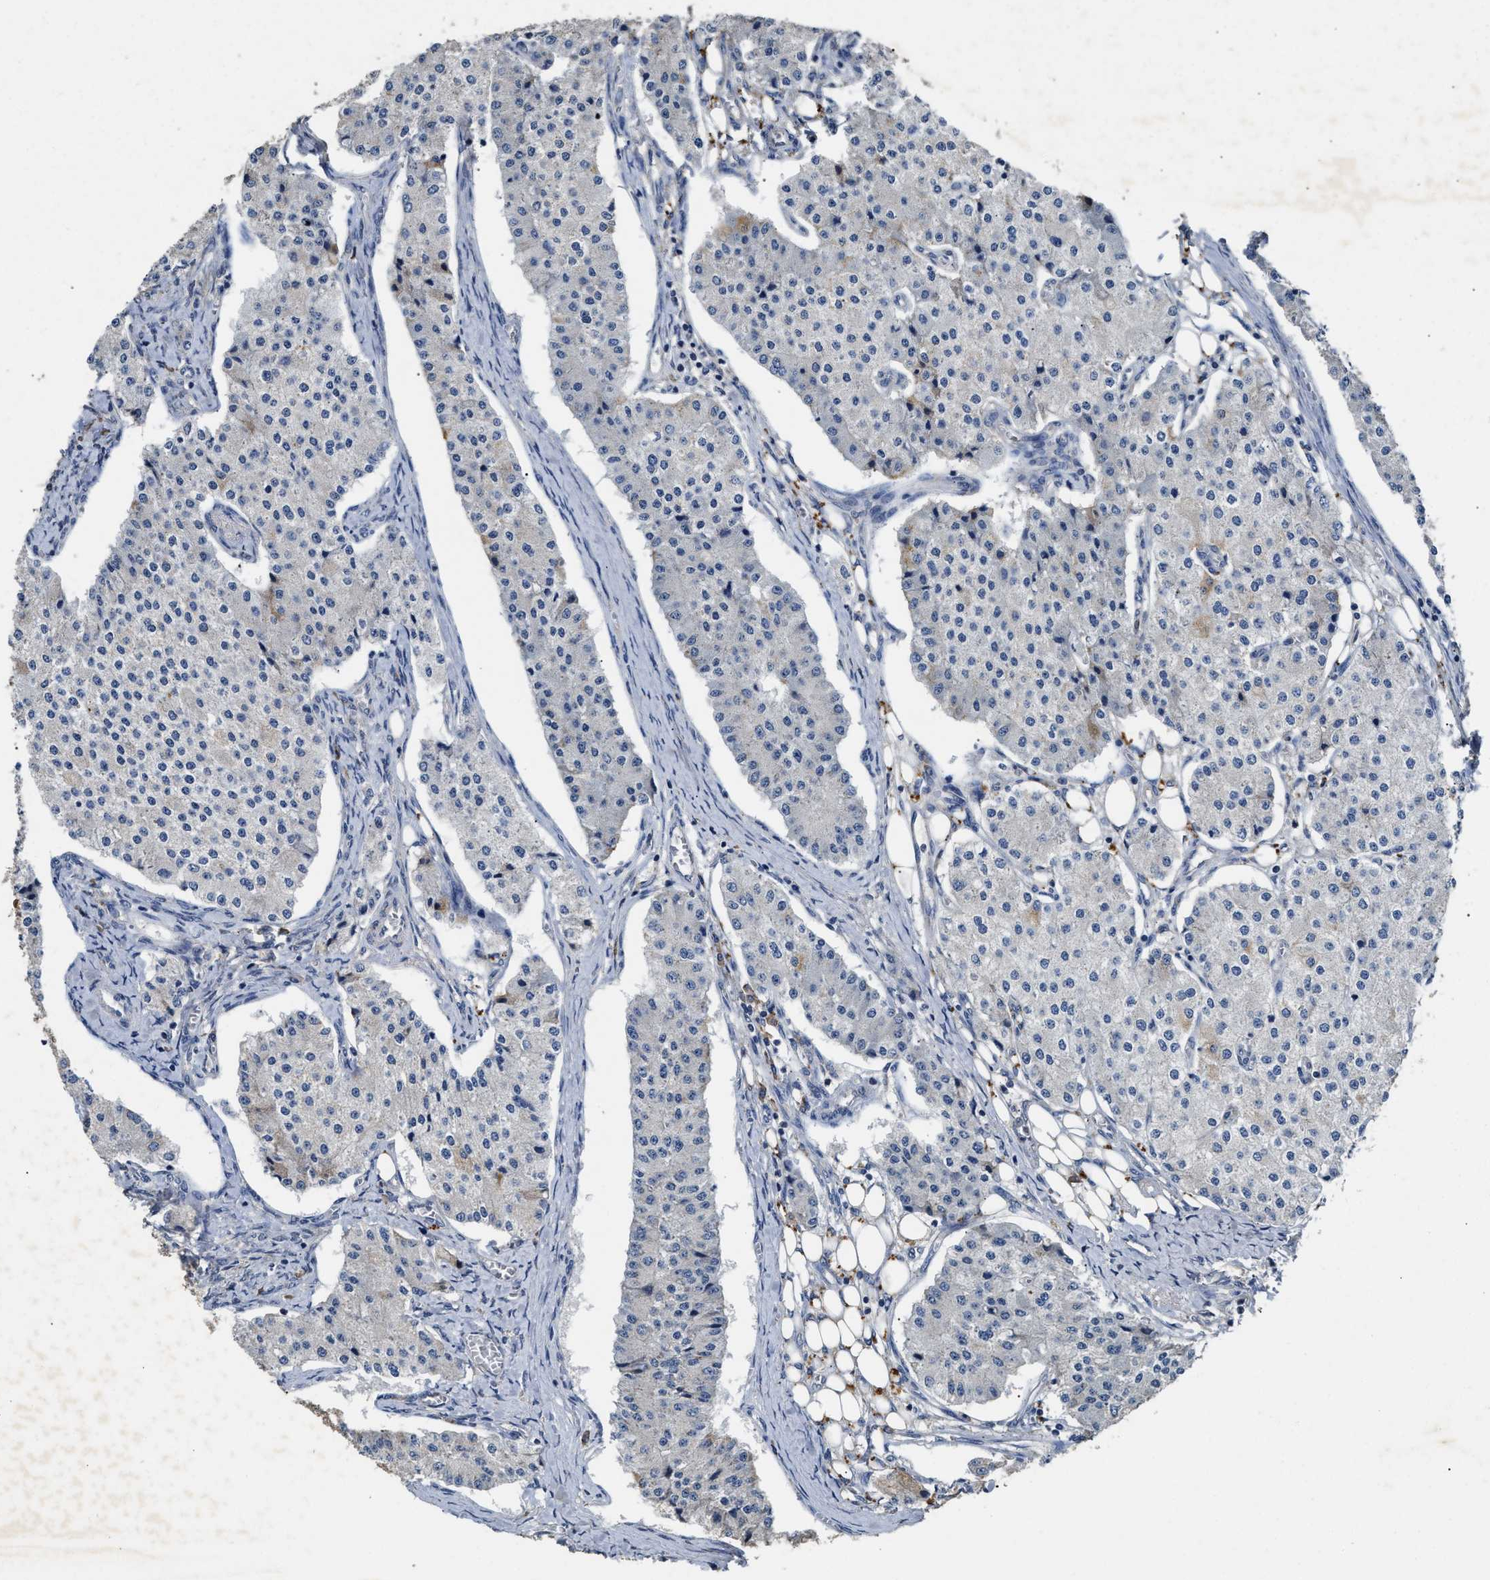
{"staining": {"intensity": "negative", "quantity": "none", "location": "none"}, "tissue": "carcinoid", "cell_type": "Tumor cells", "image_type": "cancer", "snomed": [{"axis": "morphology", "description": "Carcinoid, malignant, NOS"}, {"axis": "topography", "description": "Colon"}], "caption": "An immunohistochemistry (IHC) micrograph of carcinoid (malignant) is shown. There is no staining in tumor cells of carcinoid (malignant).", "gene": "C3", "patient": {"sex": "female", "age": 52}}